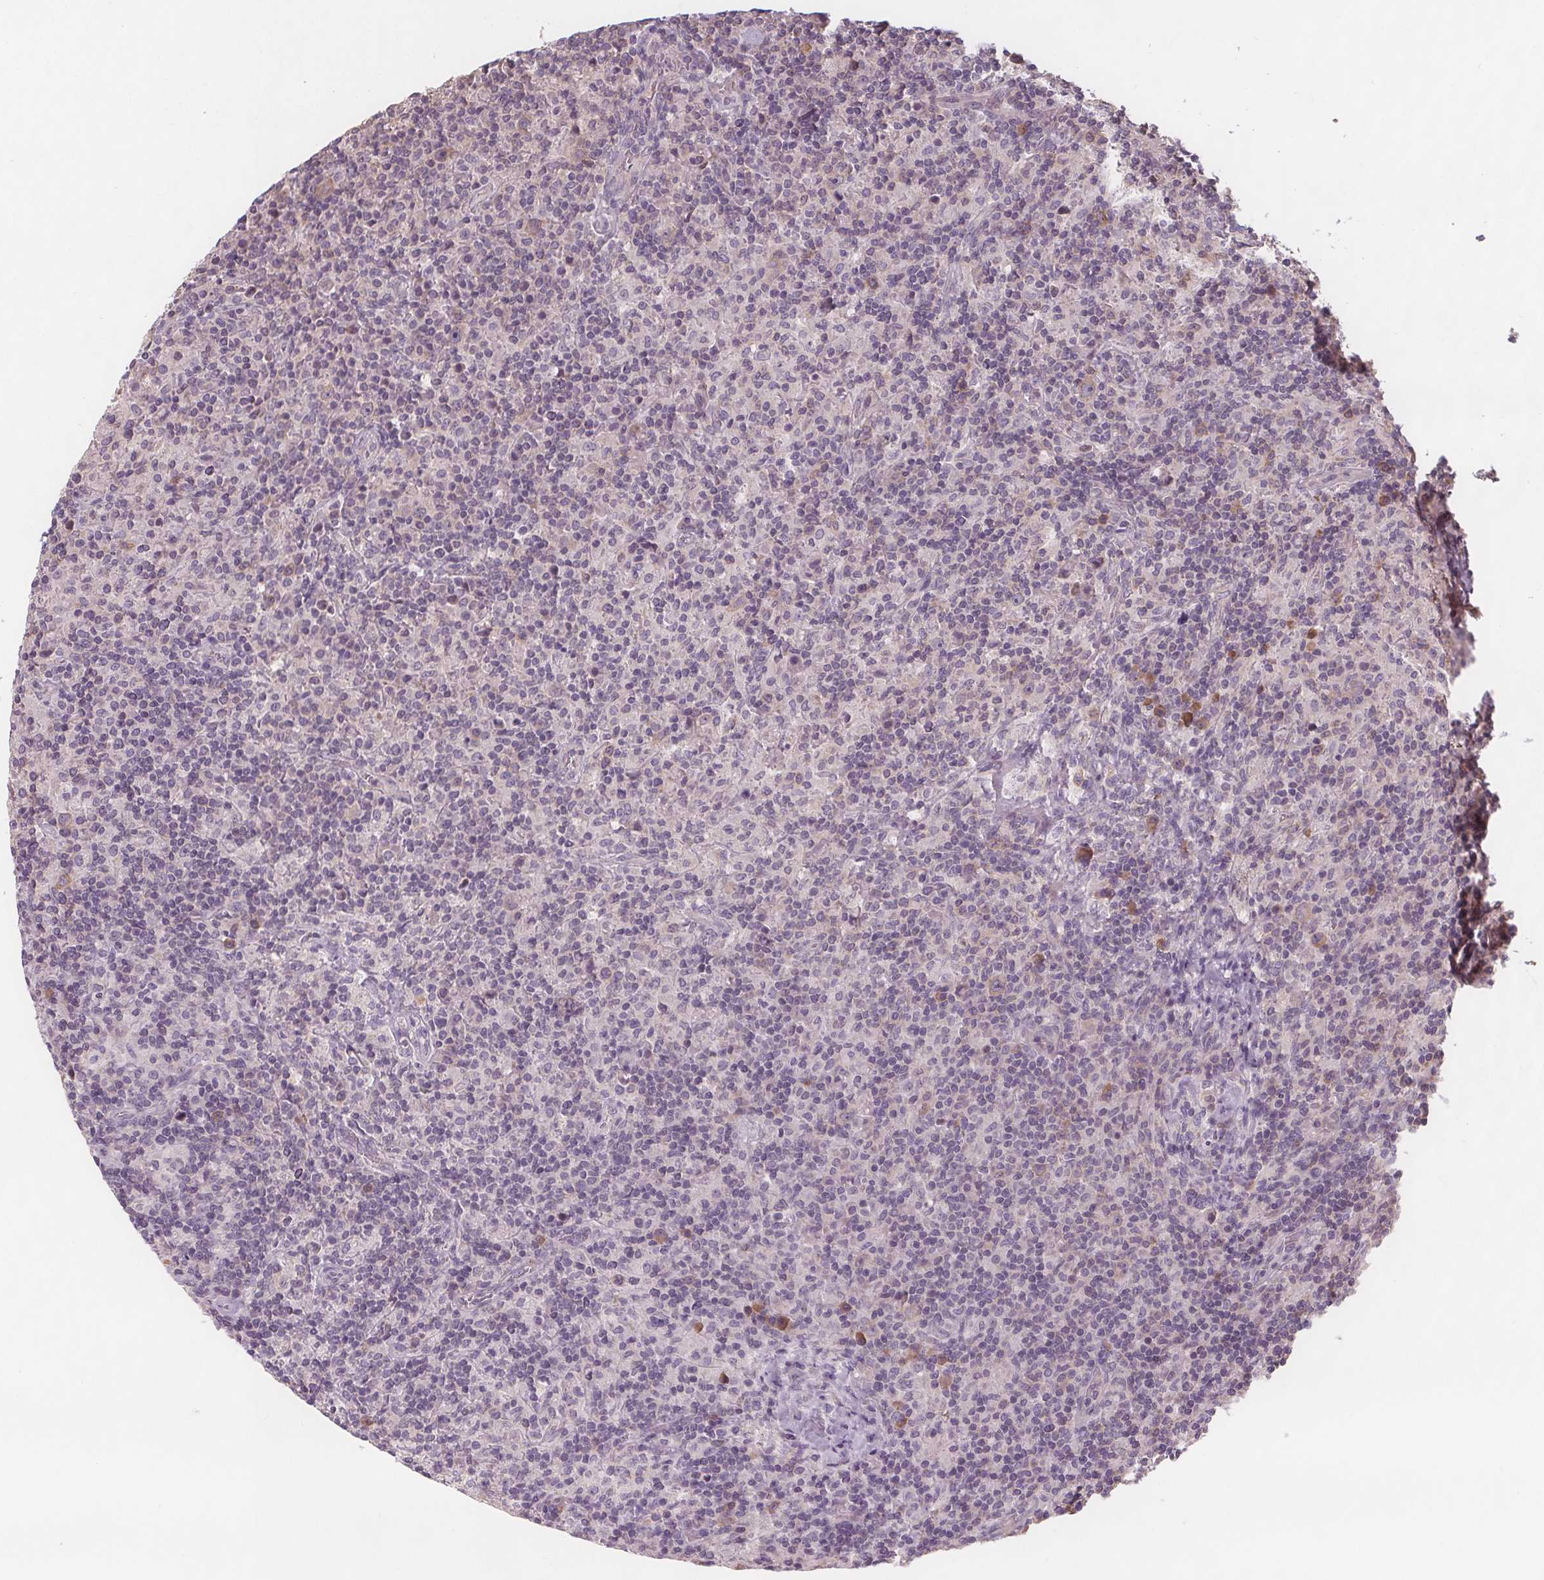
{"staining": {"intensity": "negative", "quantity": "none", "location": "none"}, "tissue": "lymphoma", "cell_type": "Tumor cells", "image_type": "cancer", "snomed": [{"axis": "morphology", "description": "Hodgkin's disease, NOS"}, {"axis": "topography", "description": "Lymph node"}], "caption": "Tumor cells are negative for brown protein staining in lymphoma.", "gene": "TMEM80", "patient": {"sex": "male", "age": 70}}